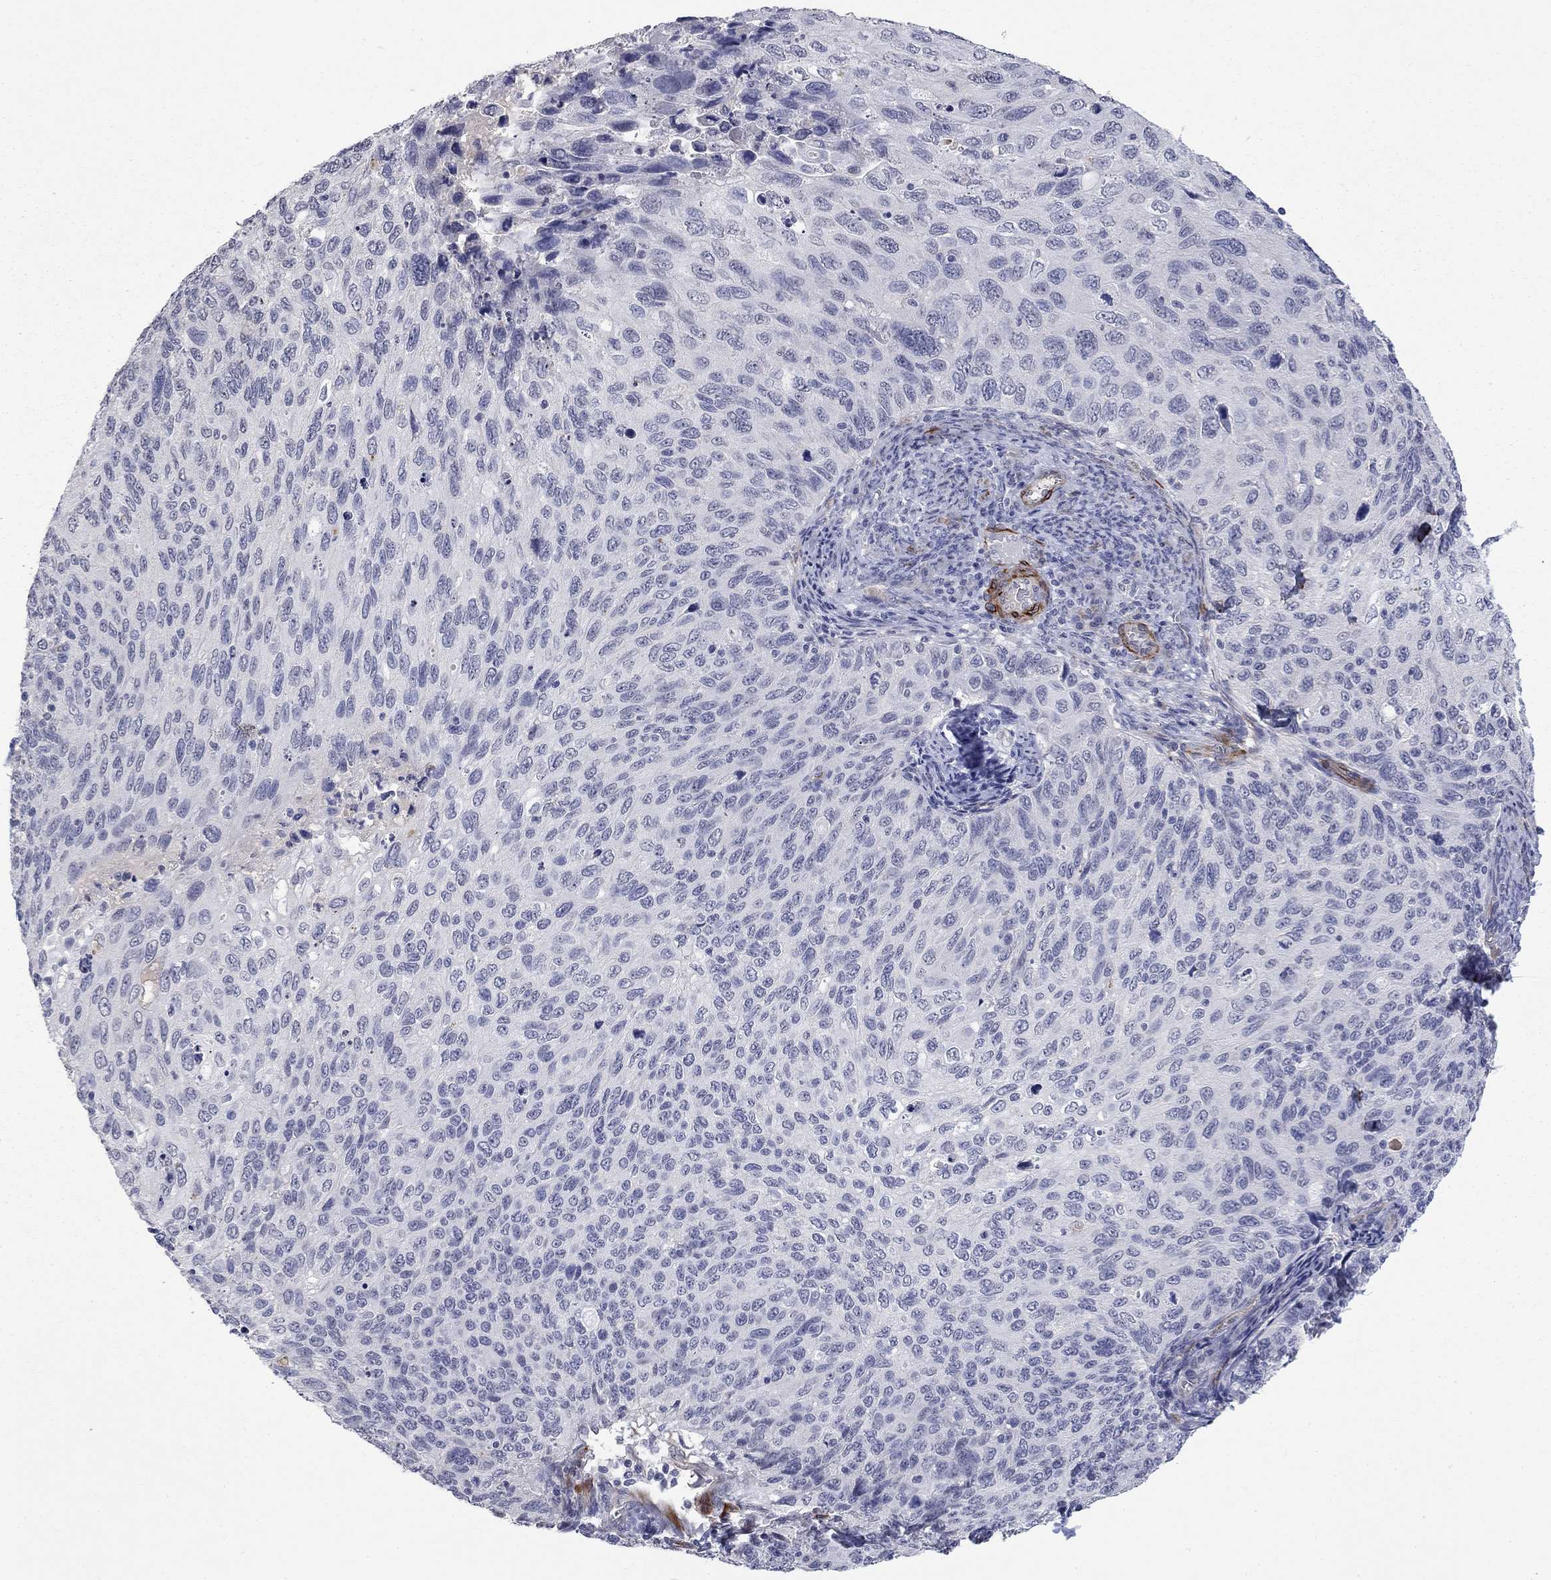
{"staining": {"intensity": "negative", "quantity": "none", "location": "none"}, "tissue": "cervical cancer", "cell_type": "Tumor cells", "image_type": "cancer", "snomed": [{"axis": "morphology", "description": "Squamous cell carcinoma, NOS"}, {"axis": "topography", "description": "Cervix"}], "caption": "Protein analysis of cervical squamous cell carcinoma shows no significant expression in tumor cells.", "gene": "IP6K3", "patient": {"sex": "female", "age": 70}}